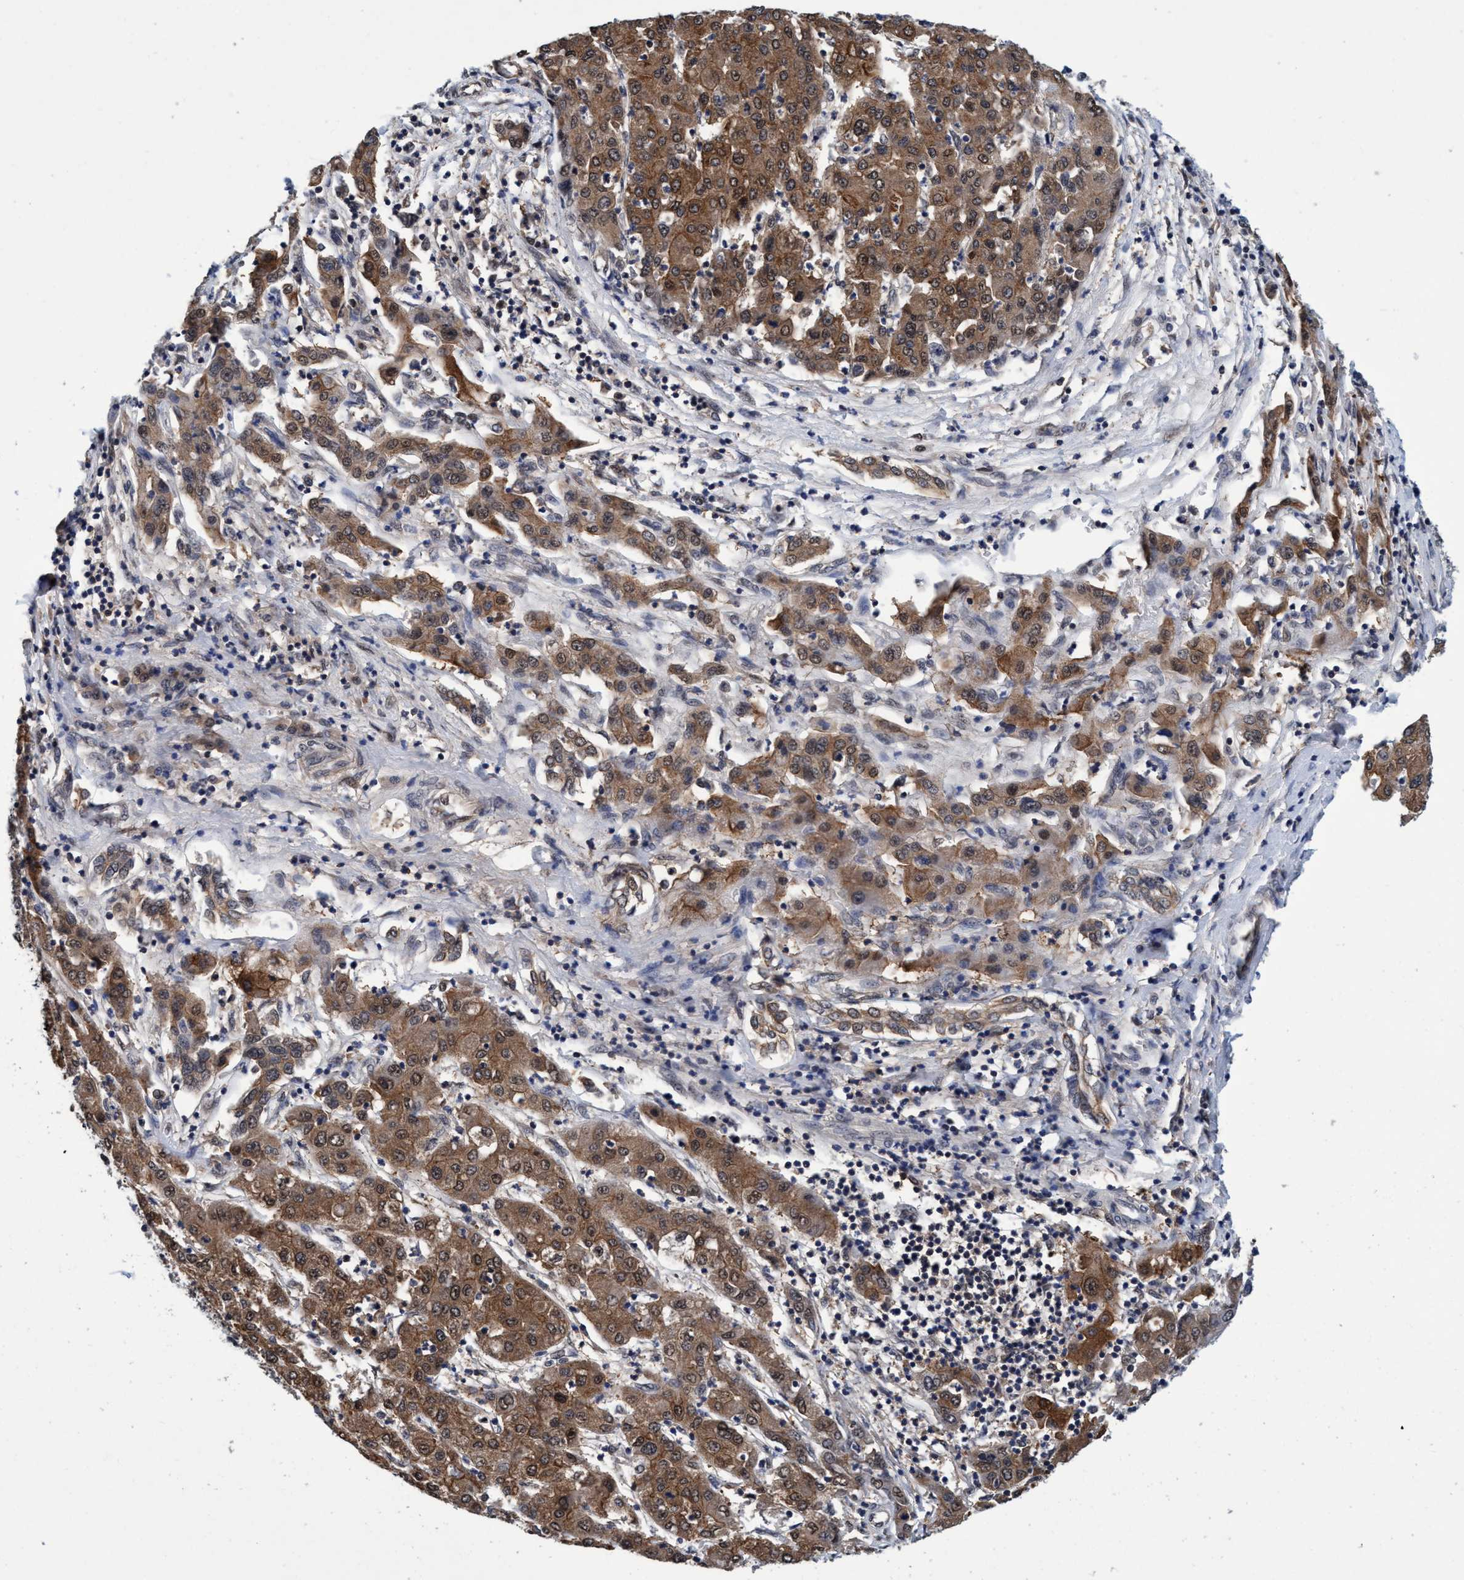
{"staining": {"intensity": "moderate", "quantity": ">75%", "location": "cytoplasmic/membranous,nuclear"}, "tissue": "liver cancer", "cell_type": "Tumor cells", "image_type": "cancer", "snomed": [{"axis": "morphology", "description": "Carcinoma, Hepatocellular, NOS"}, {"axis": "topography", "description": "Liver"}], "caption": "Liver cancer (hepatocellular carcinoma) tissue shows moderate cytoplasmic/membranous and nuclear positivity in approximately >75% of tumor cells Nuclei are stained in blue.", "gene": "PSMD12", "patient": {"sex": "male", "age": 65}}